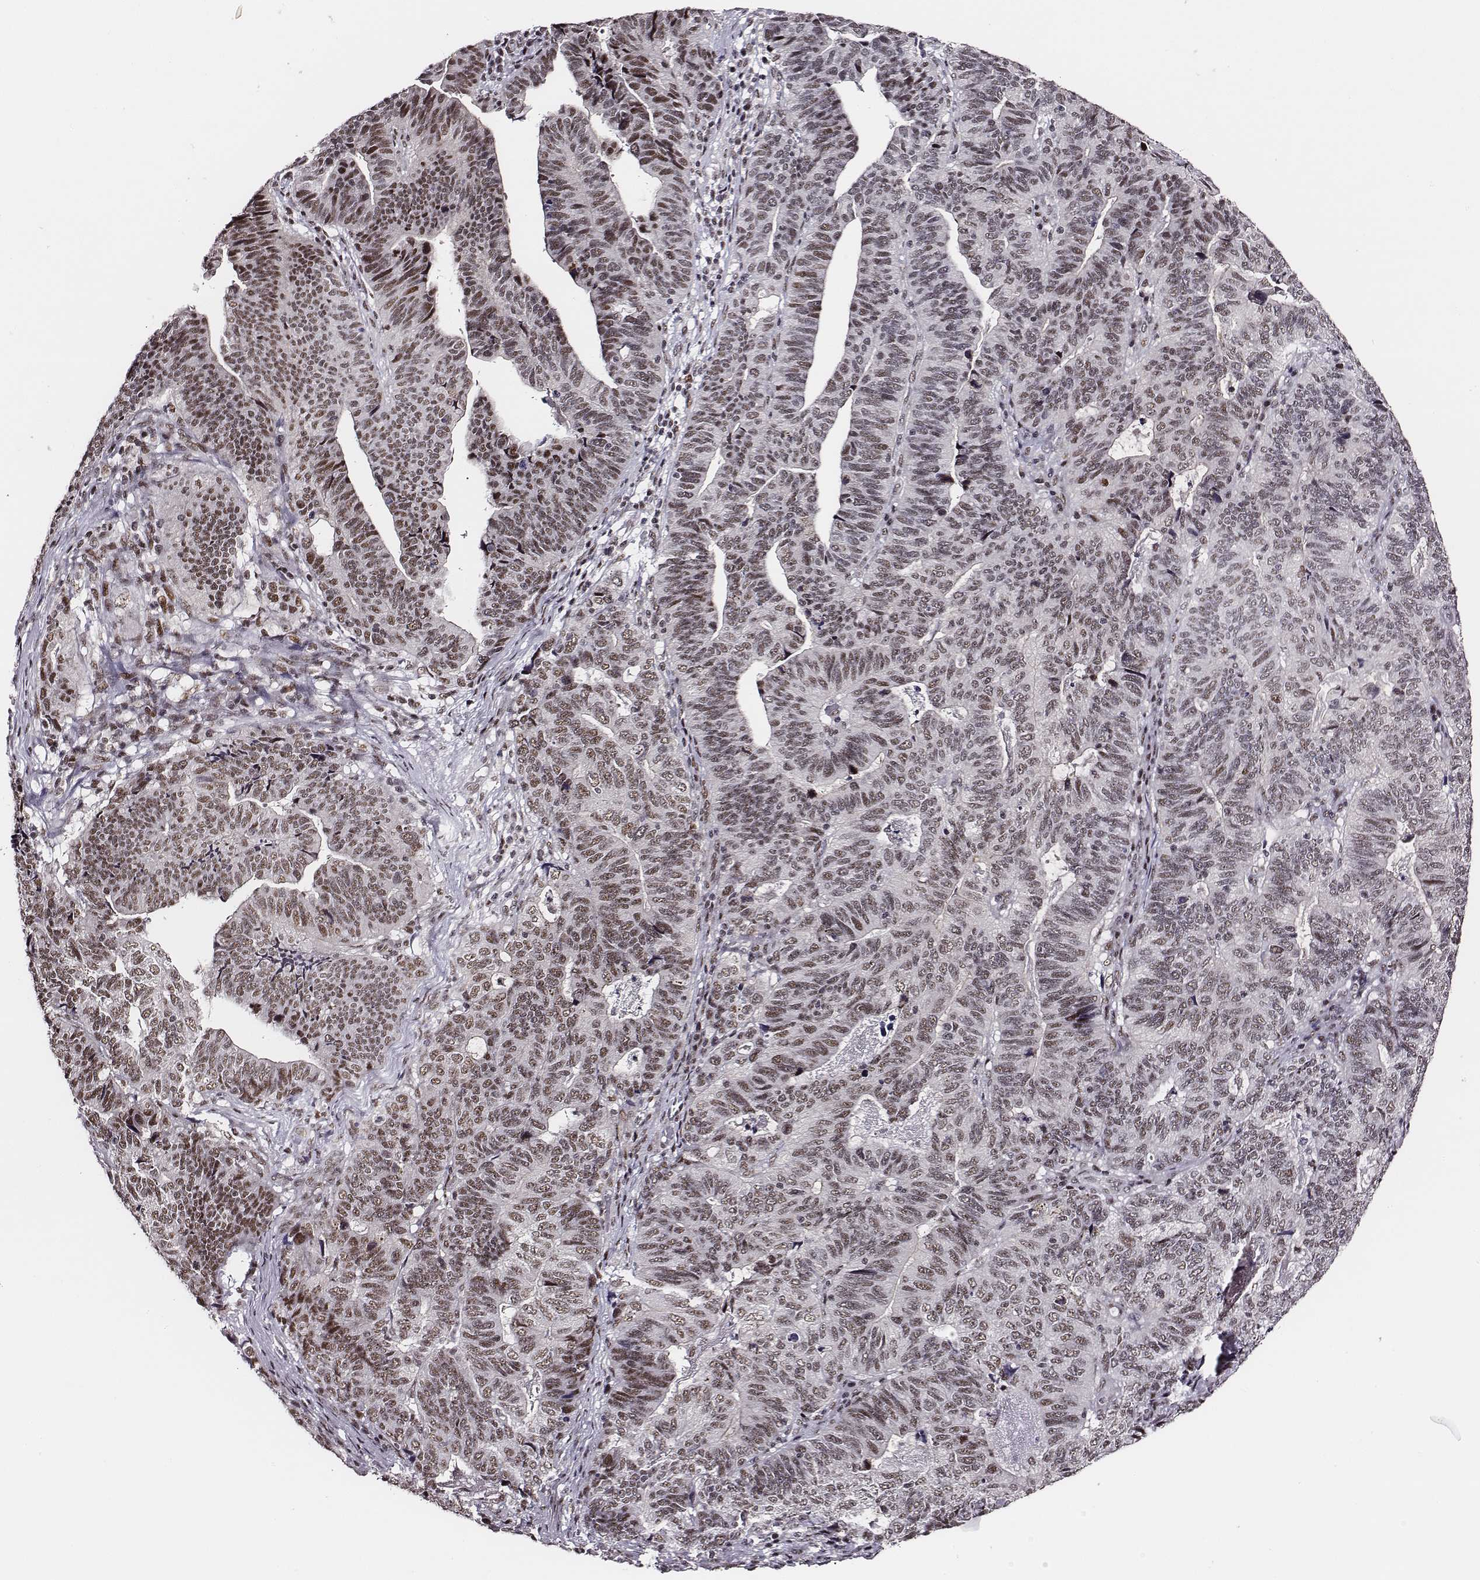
{"staining": {"intensity": "weak", "quantity": ">75%", "location": "nuclear"}, "tissue": "stomach cancer", "cell_type": "Tumor cells", "image_type": "cancer", "snomed": [{"axis": "morphology", "description": "Adenocarcinoma, NOS"}, {"axis": "topography", "description": "Stomach, upper"}], "caption": "This photomicrograph shows stomach cancer (adenocarcinoma) stained with immunohistochemistry to label a protein in brown. The nuclear of tumor cells show weak positivity for the protein. Nuclei are counter-stained blue.", "gene": "PPARA", "patient": {"sex": "female", "age": 67}}